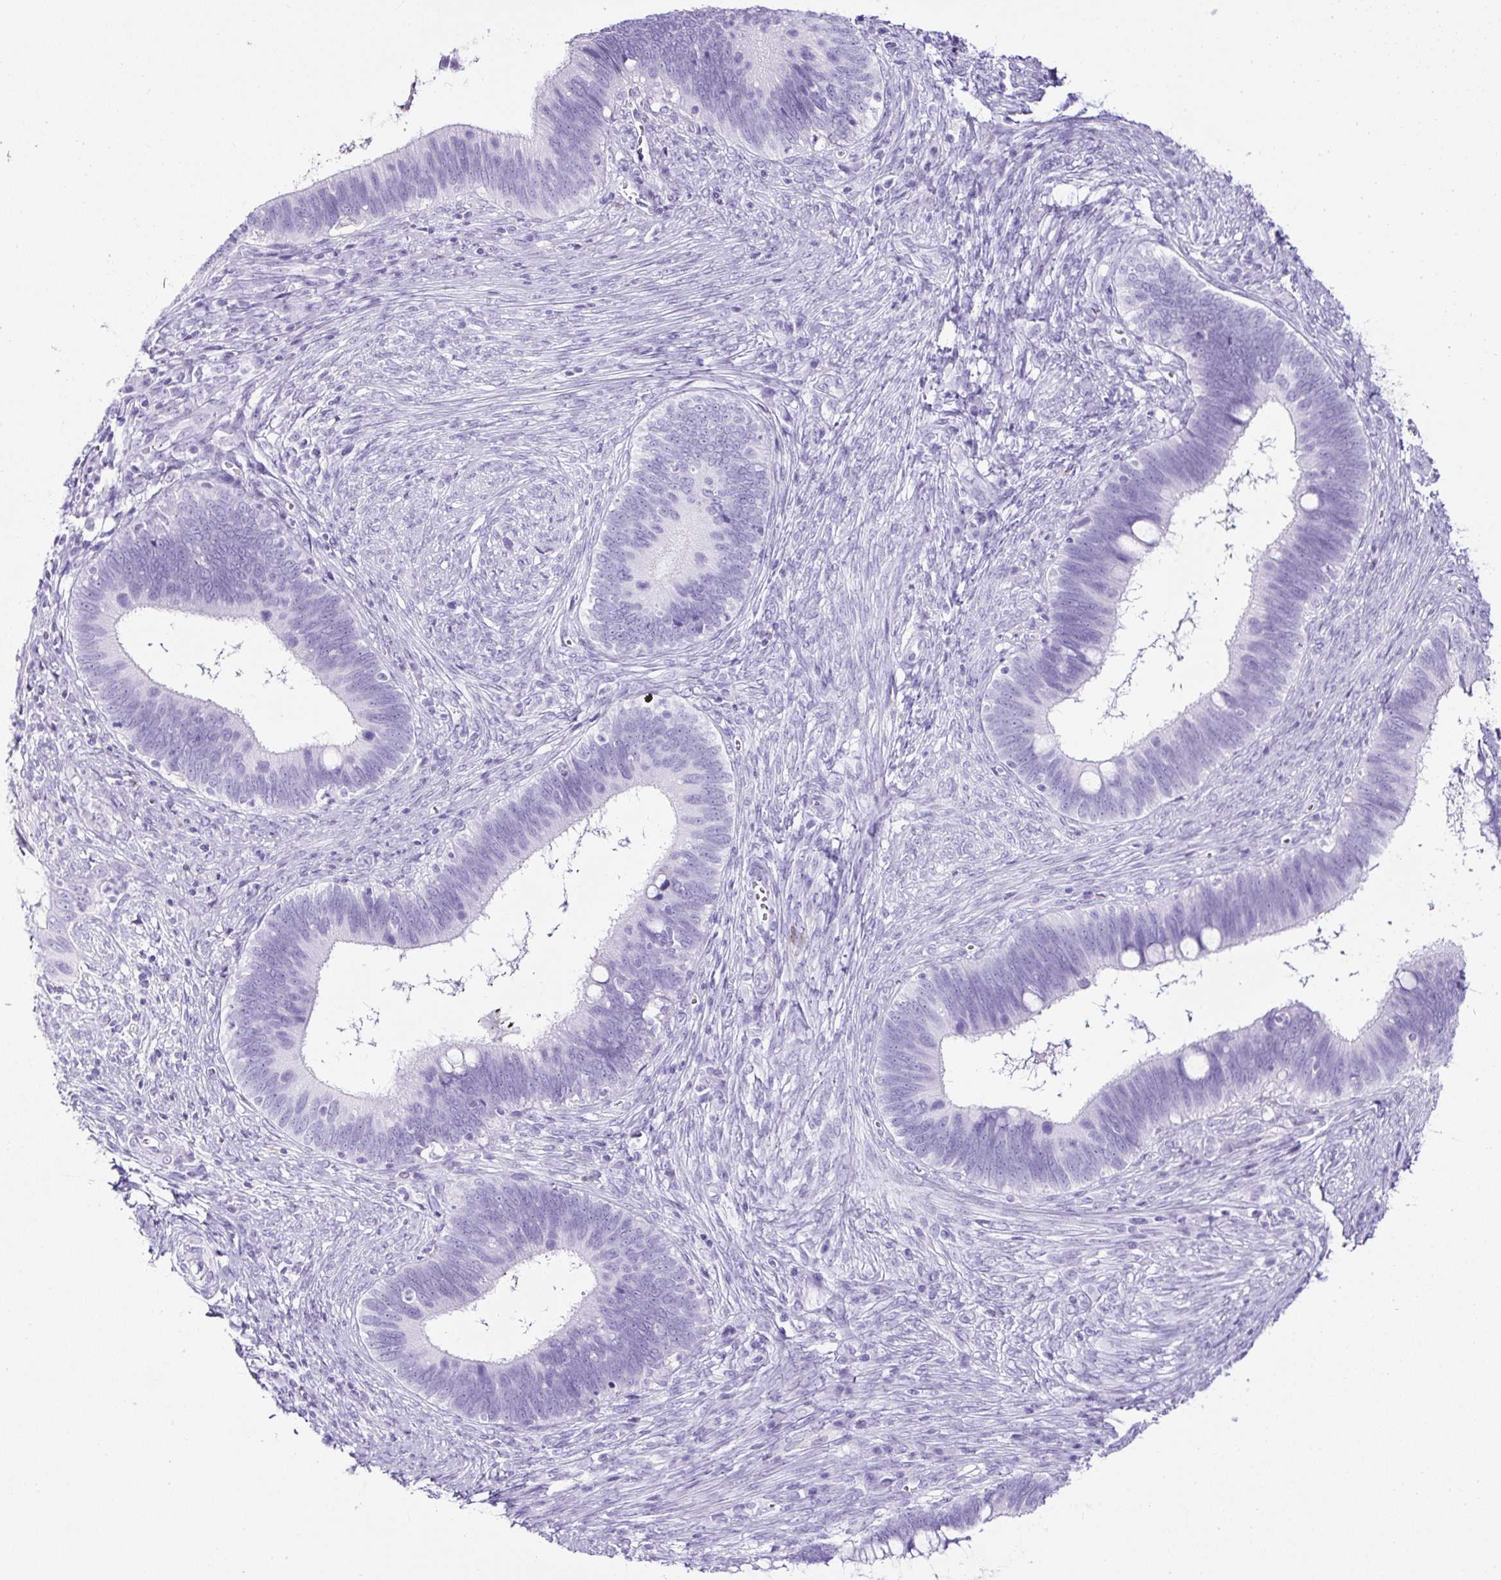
{"staining": {"intensity": "negative", "quantity": "none", "location": "none"}, "tissue": "cervical cancer", "cell_type": "Tumor cells", "image_type": "cancer", "snomed": [{"axis": "morphology", "description": "Adenocarcinoma, NOS"}, {"axis": "topography", "description": "Cervix"}], "caption": "There is no significant expression in tumor cells of cervical adenocarcinoma.", "gene": "TMEM200B", "patient": {"sex": "female", "age": 42}}